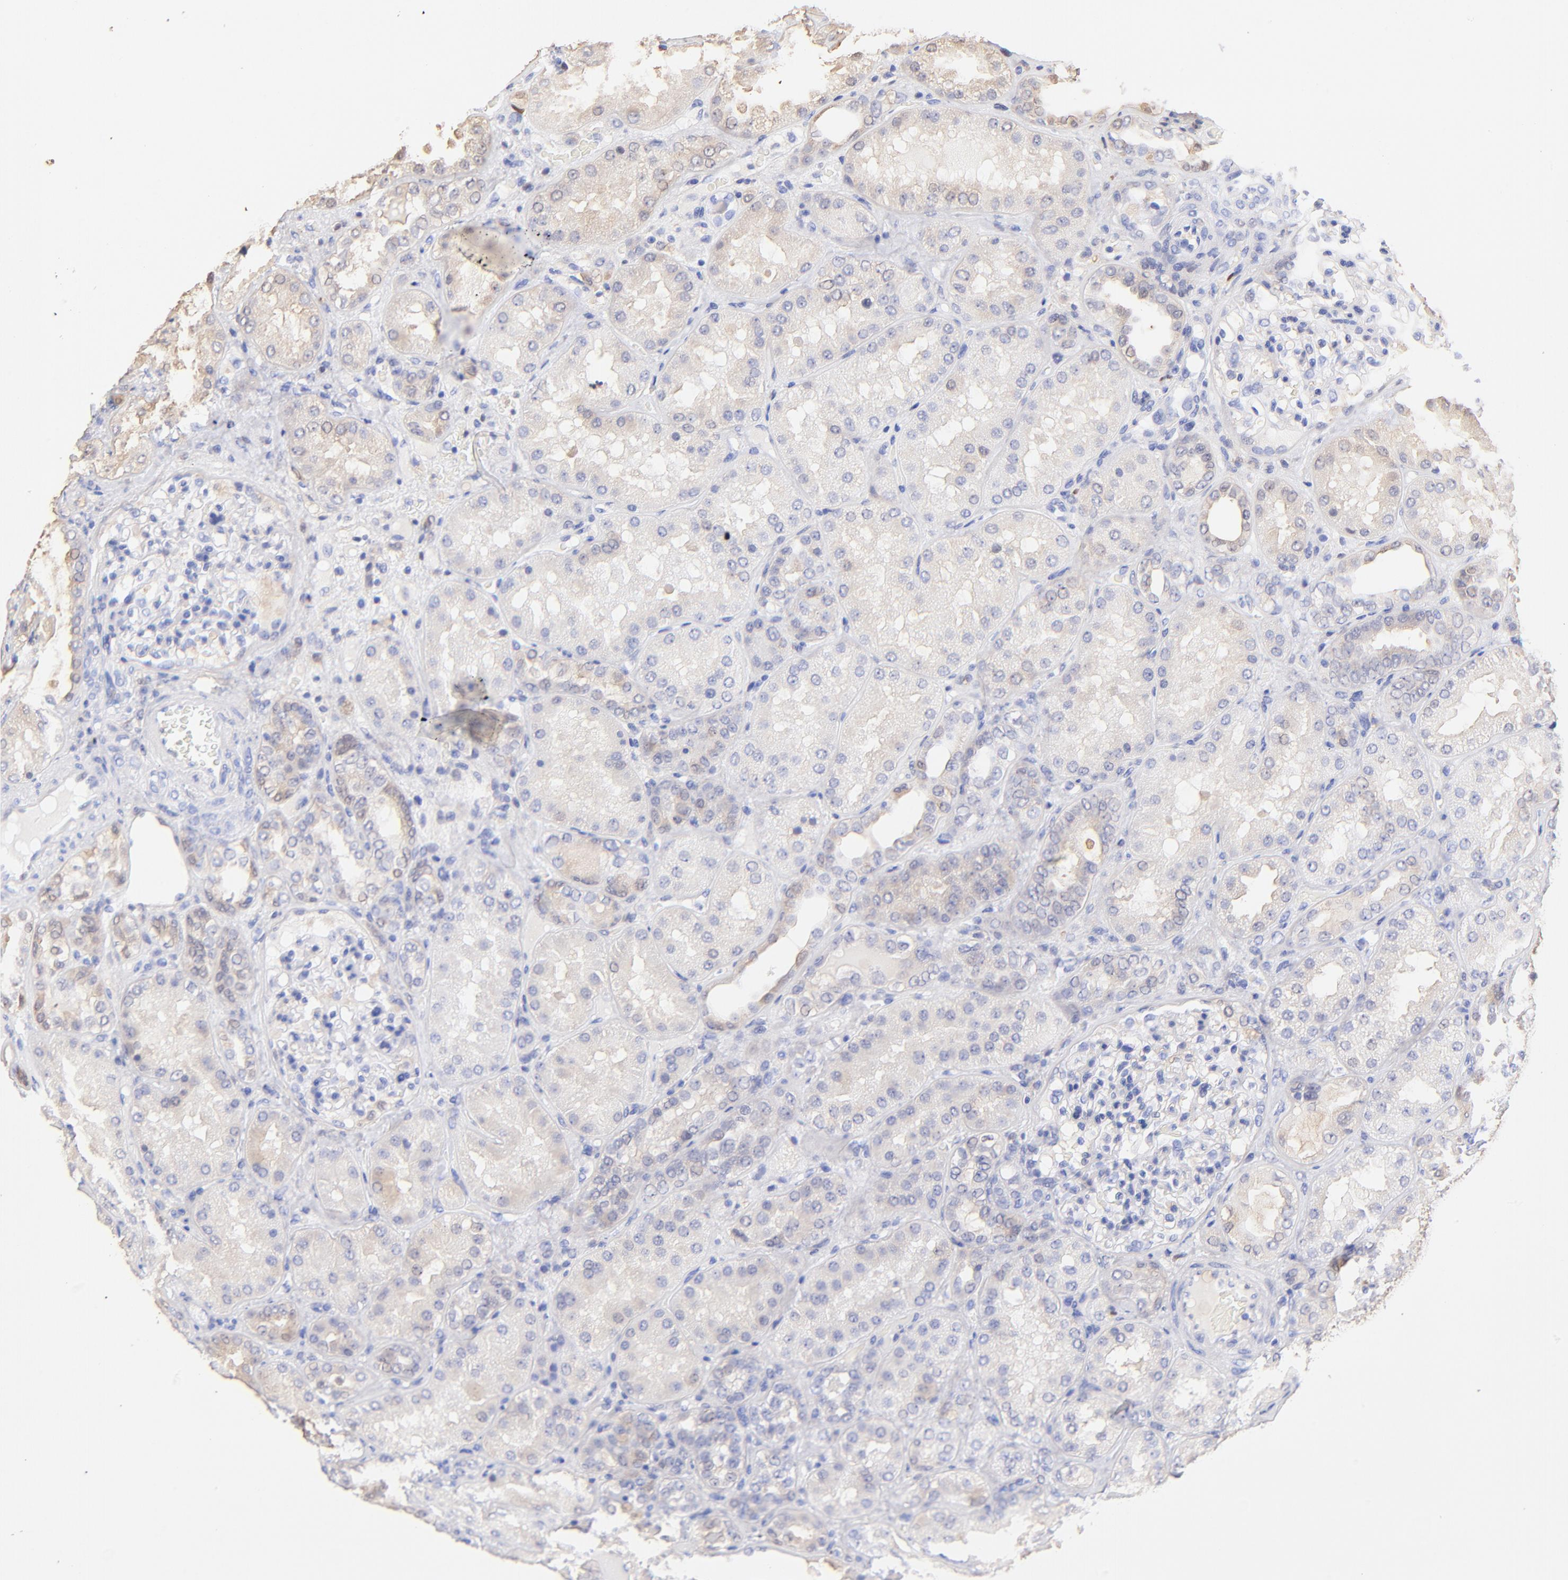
{"staining": {"intensity": "negative", "quantity": "none", "location": "none"}, "tissue": "kidney", "cell_type": "Cells in glomeruli", "image_type": "normal", "snomed": [{"axis": "morphology", "description": "Normal tissue, NOS"}, {"axis": "topography", "description": "Kidney"}], "caption": "Immunohistochemistry image of unremarkable kidney stained for a protein (brown), which displays no positivity in cells in glomeruli. (DAB (3,3'-diaminobenzidine) immunohistochemistry with hematoxylin counter stain).", "gene": "ALDH1A1", "patient": {"sex": "female", "age": 56}}